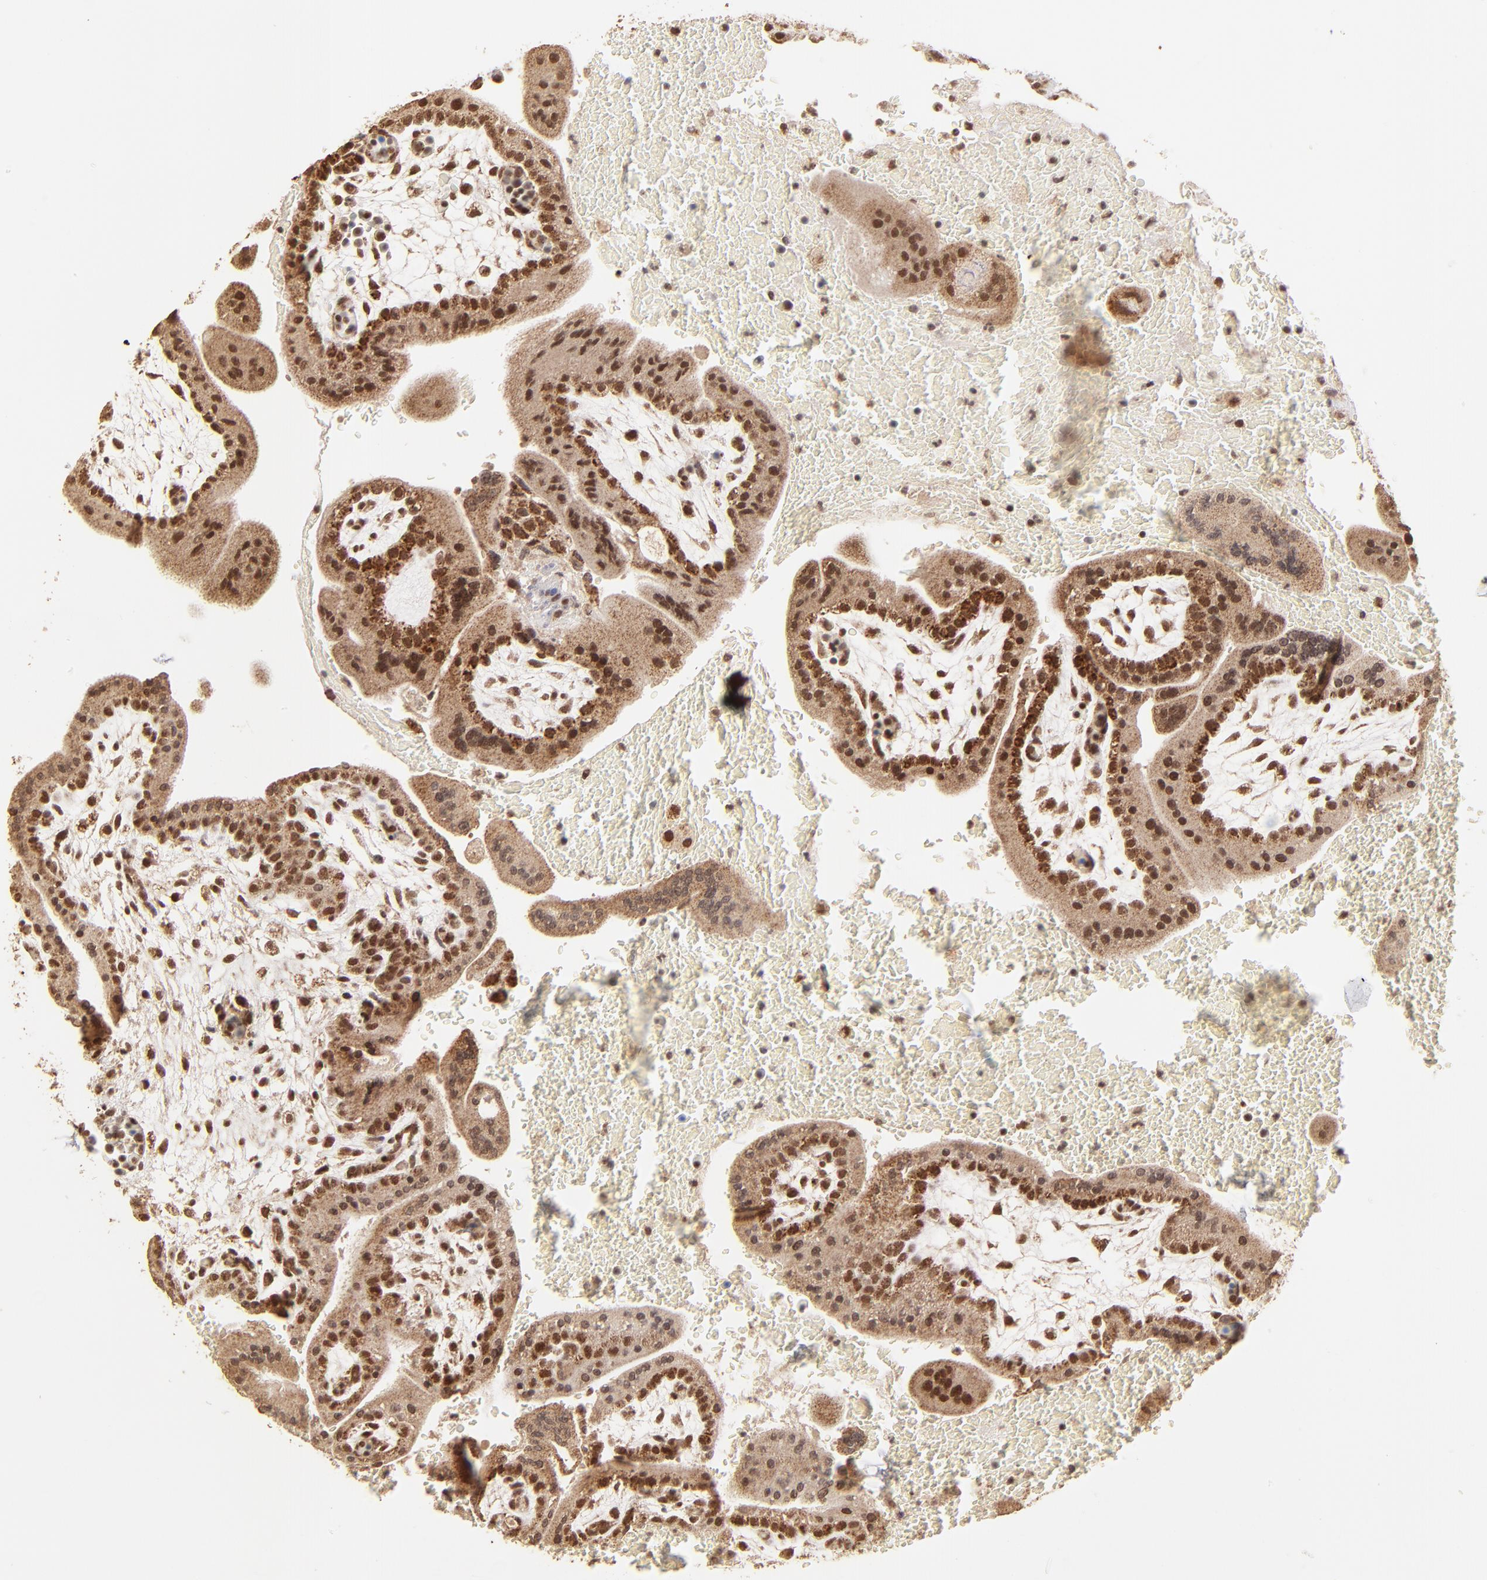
{"staining": {"intensity": "strong", "quantity": ">75%", "location": "nuclear"}, "tissue": "placenta", "cell_type": "Decidual cells", "image_type": "normal", "snomed": [{"axis": "morphology", "description": "Normal tissue, NOS"}, {"axis": "topography", "description": "Placenta"}], "caption": "A micrograph of human placenta stained for a protein shows strong nuclear brown staining in decidual cells. (brown staining indicates protein expression, while blue staining denotes nuclei).", "gene": "MED15", "patient": {"sex": "female", "age": 35}}